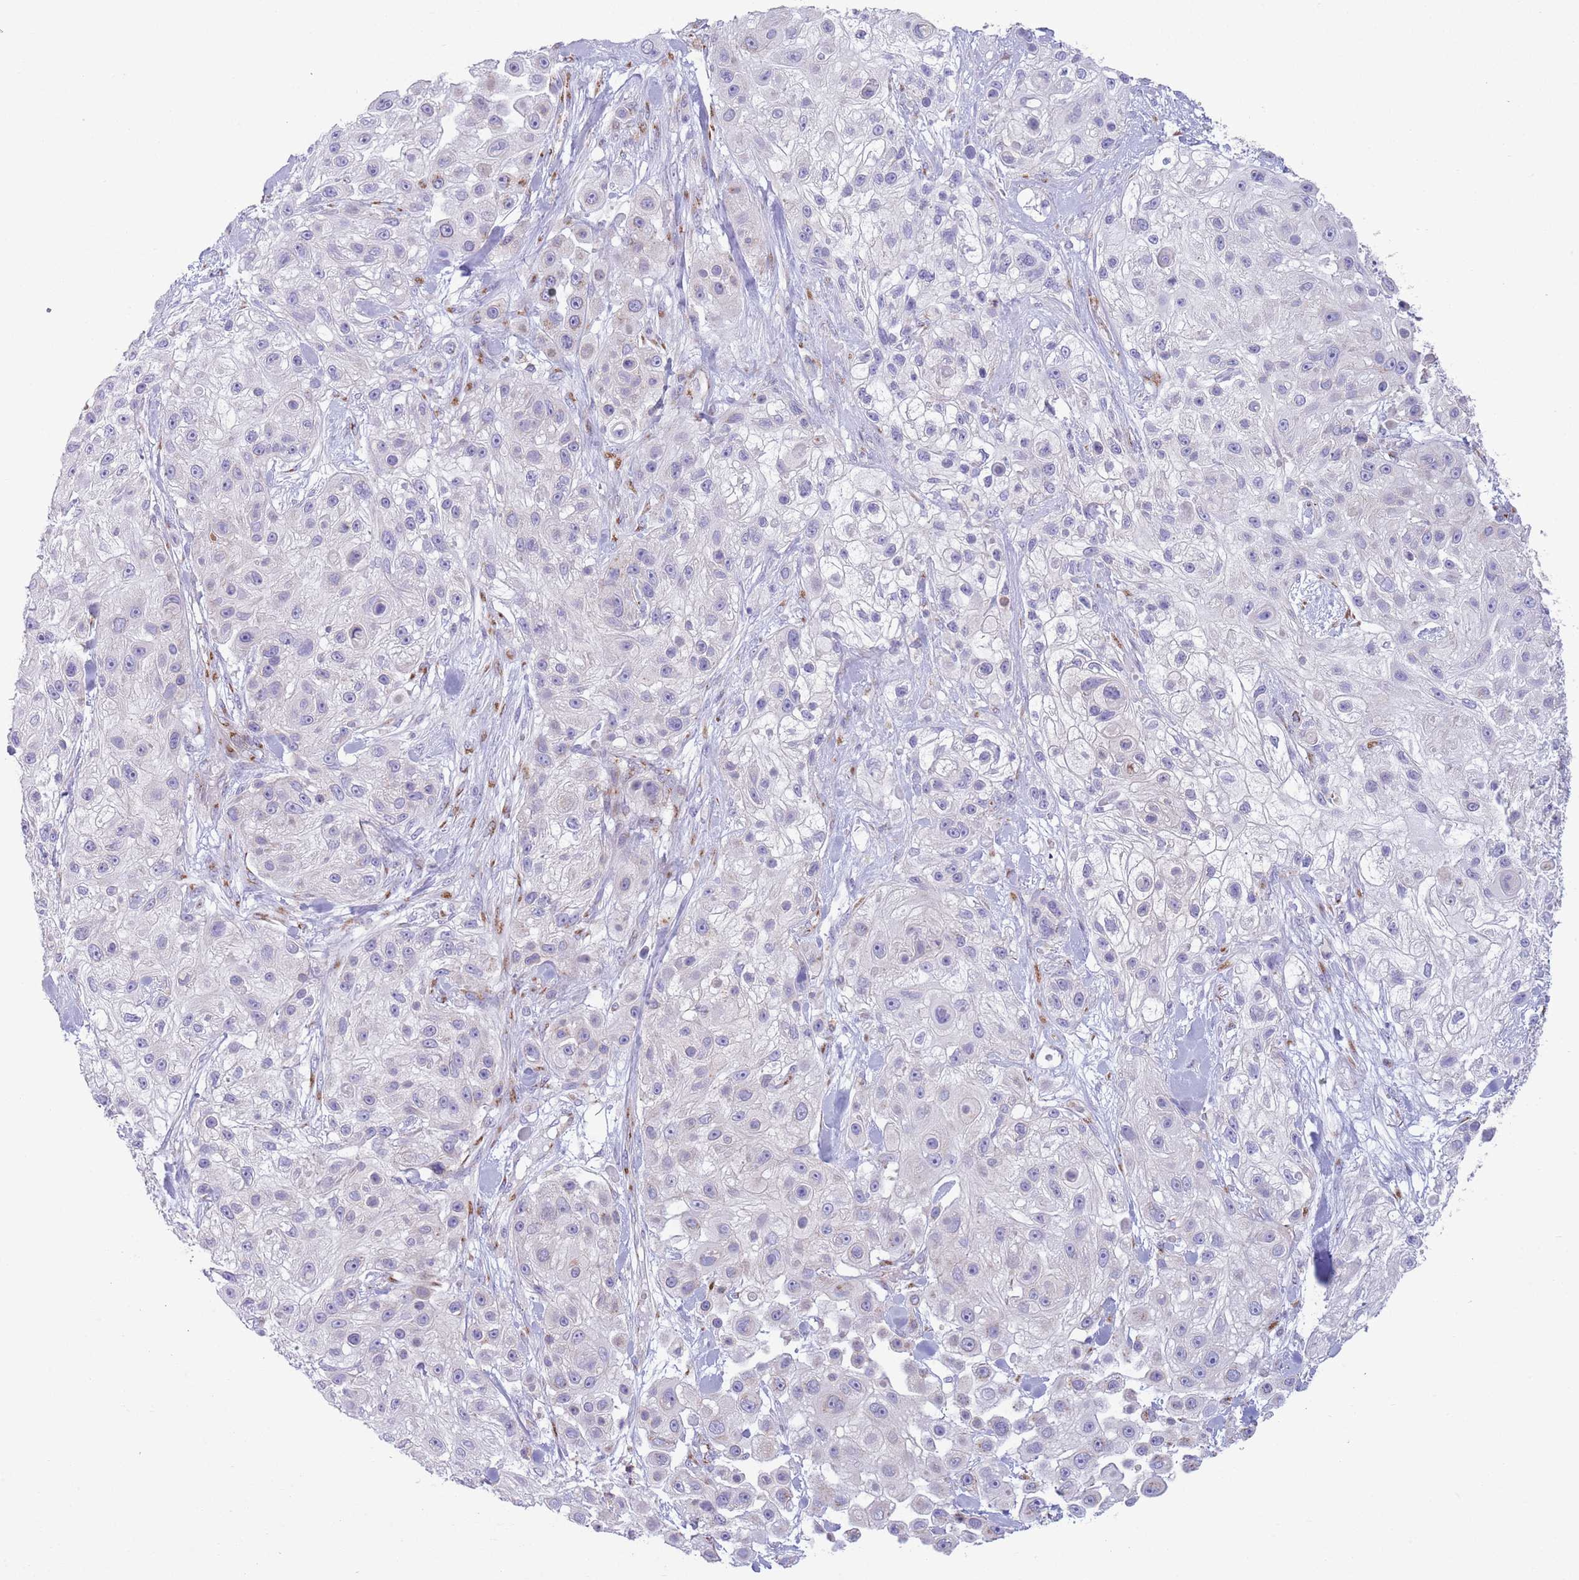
{"staining": {"intensity": "moderate", "quantity": "<25%", "location": "cytoplasmic/membranous"}, "tissue": "skin cancer", "cell_type": "Tumor cells", "image_type": "cancer", "snomed": [{"axis": "morphology", "description": "Squamous cell carcinoma, NOS"}, {"axis": "topography", "description": "Skin"}], "caption": "DAB immunohistochemical staining of human skin squamous cell carcinoma reveals moderate cytoplasmic/membranous protein staining in about <25% of tumor cells.", "gene": "C20orf96", "patient": {"sex": "male", "age": 67}}